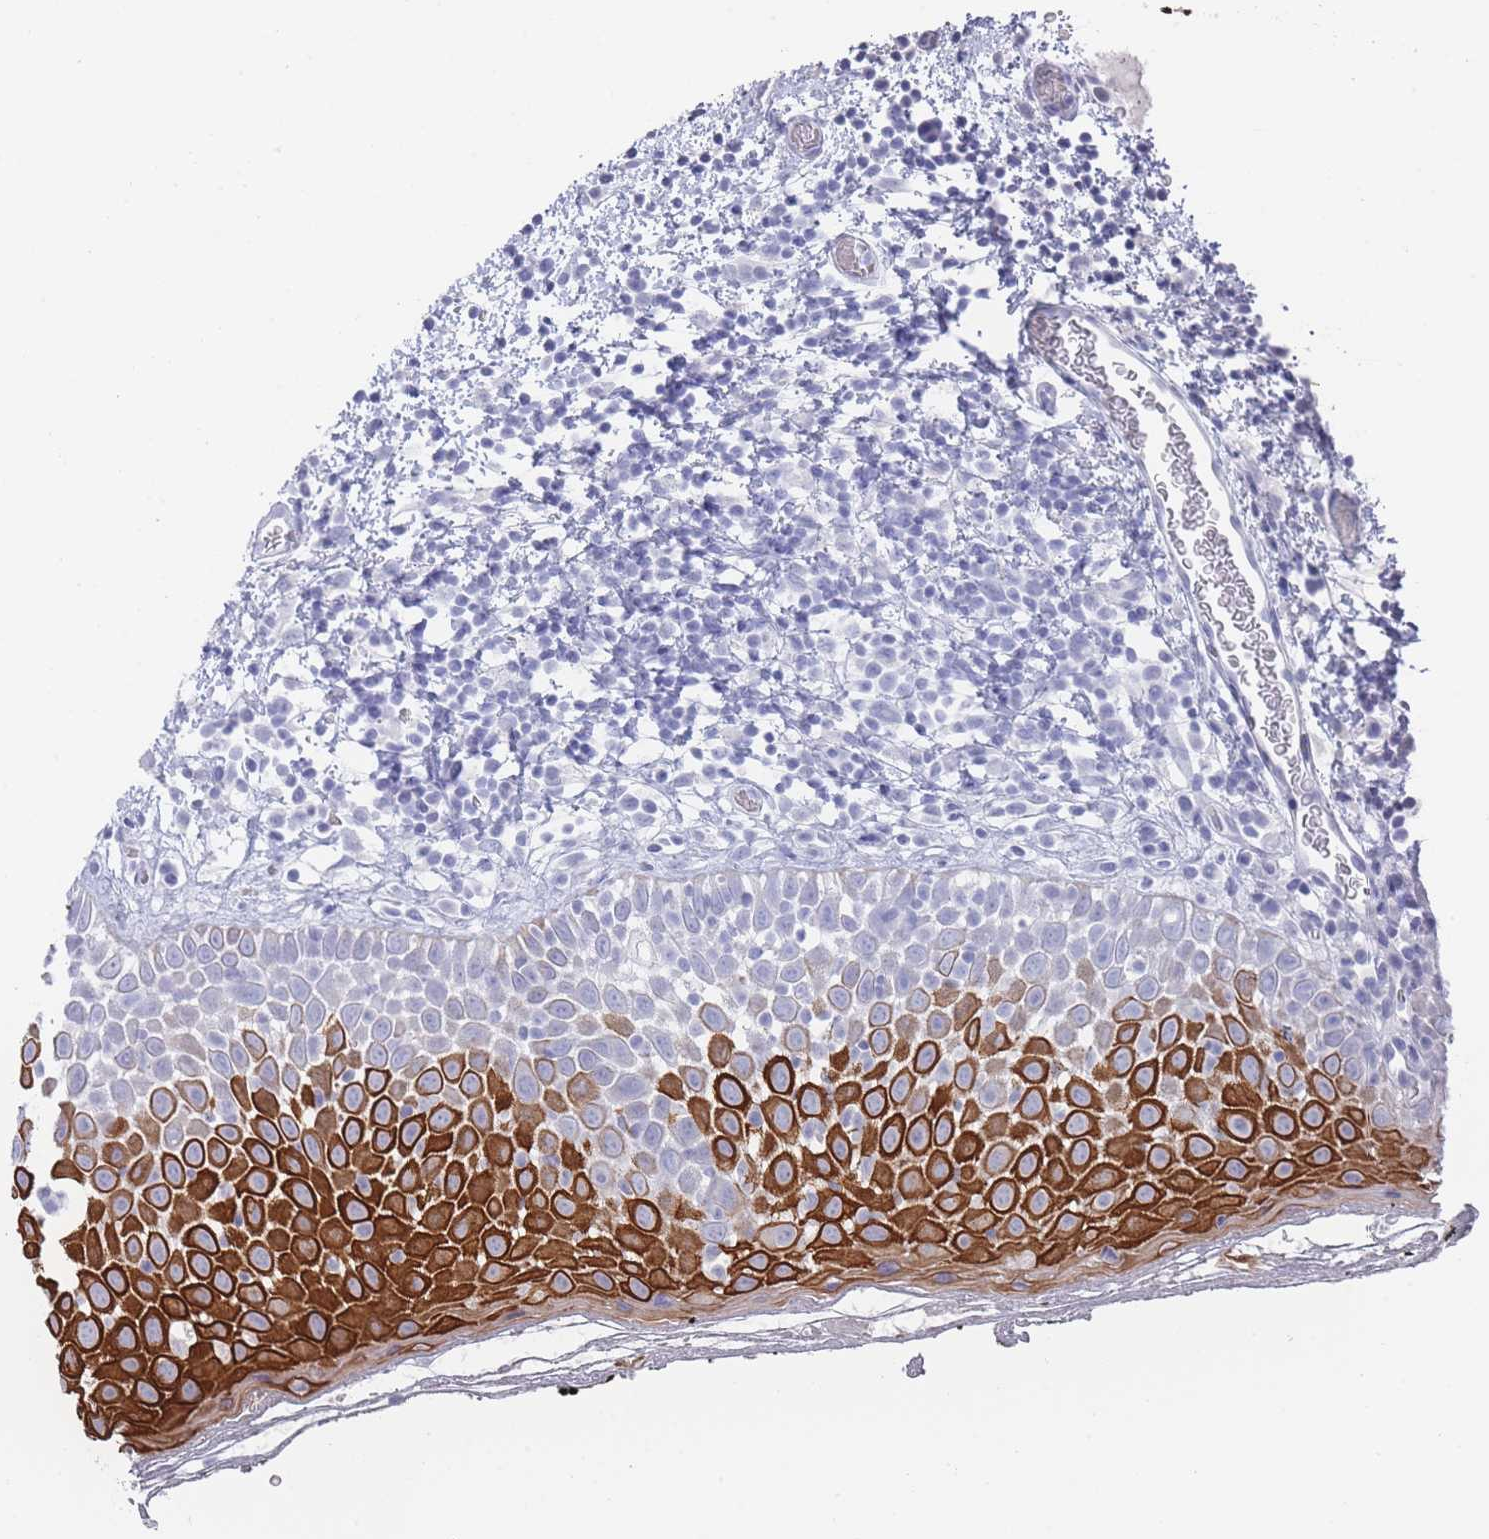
{"staining": {"intensity": "strong", "quantity": "25%-75%", "location": "cytoplasmic/membranous"}, "tissue": "oral mucosa", "cell_type": "Squamous epithelial cells", "image_type": "normal", "snomed": [{"axis": "morphology", "description": "Normal tissue, NOS"}, {"axis": "morphology", "description": "Squamous cell carcinoma, NOS"}, {"axis": "topography", "description": "Oral tissue"}, {"axis": "topography", "description": "Tounge, NOS"}, {"axis": "topography", "description": "Head-Neck"}], "caption": "Immunohistochemical staining of benign human oral mucosa exhibits strong cytoplasmic/membranous protein positivity in about 25%-75% of squamous epithelial cells. Nuclei are stained in blue.", "gene": "RAB2B", "patient": {"sex": "male", "age": 76}}